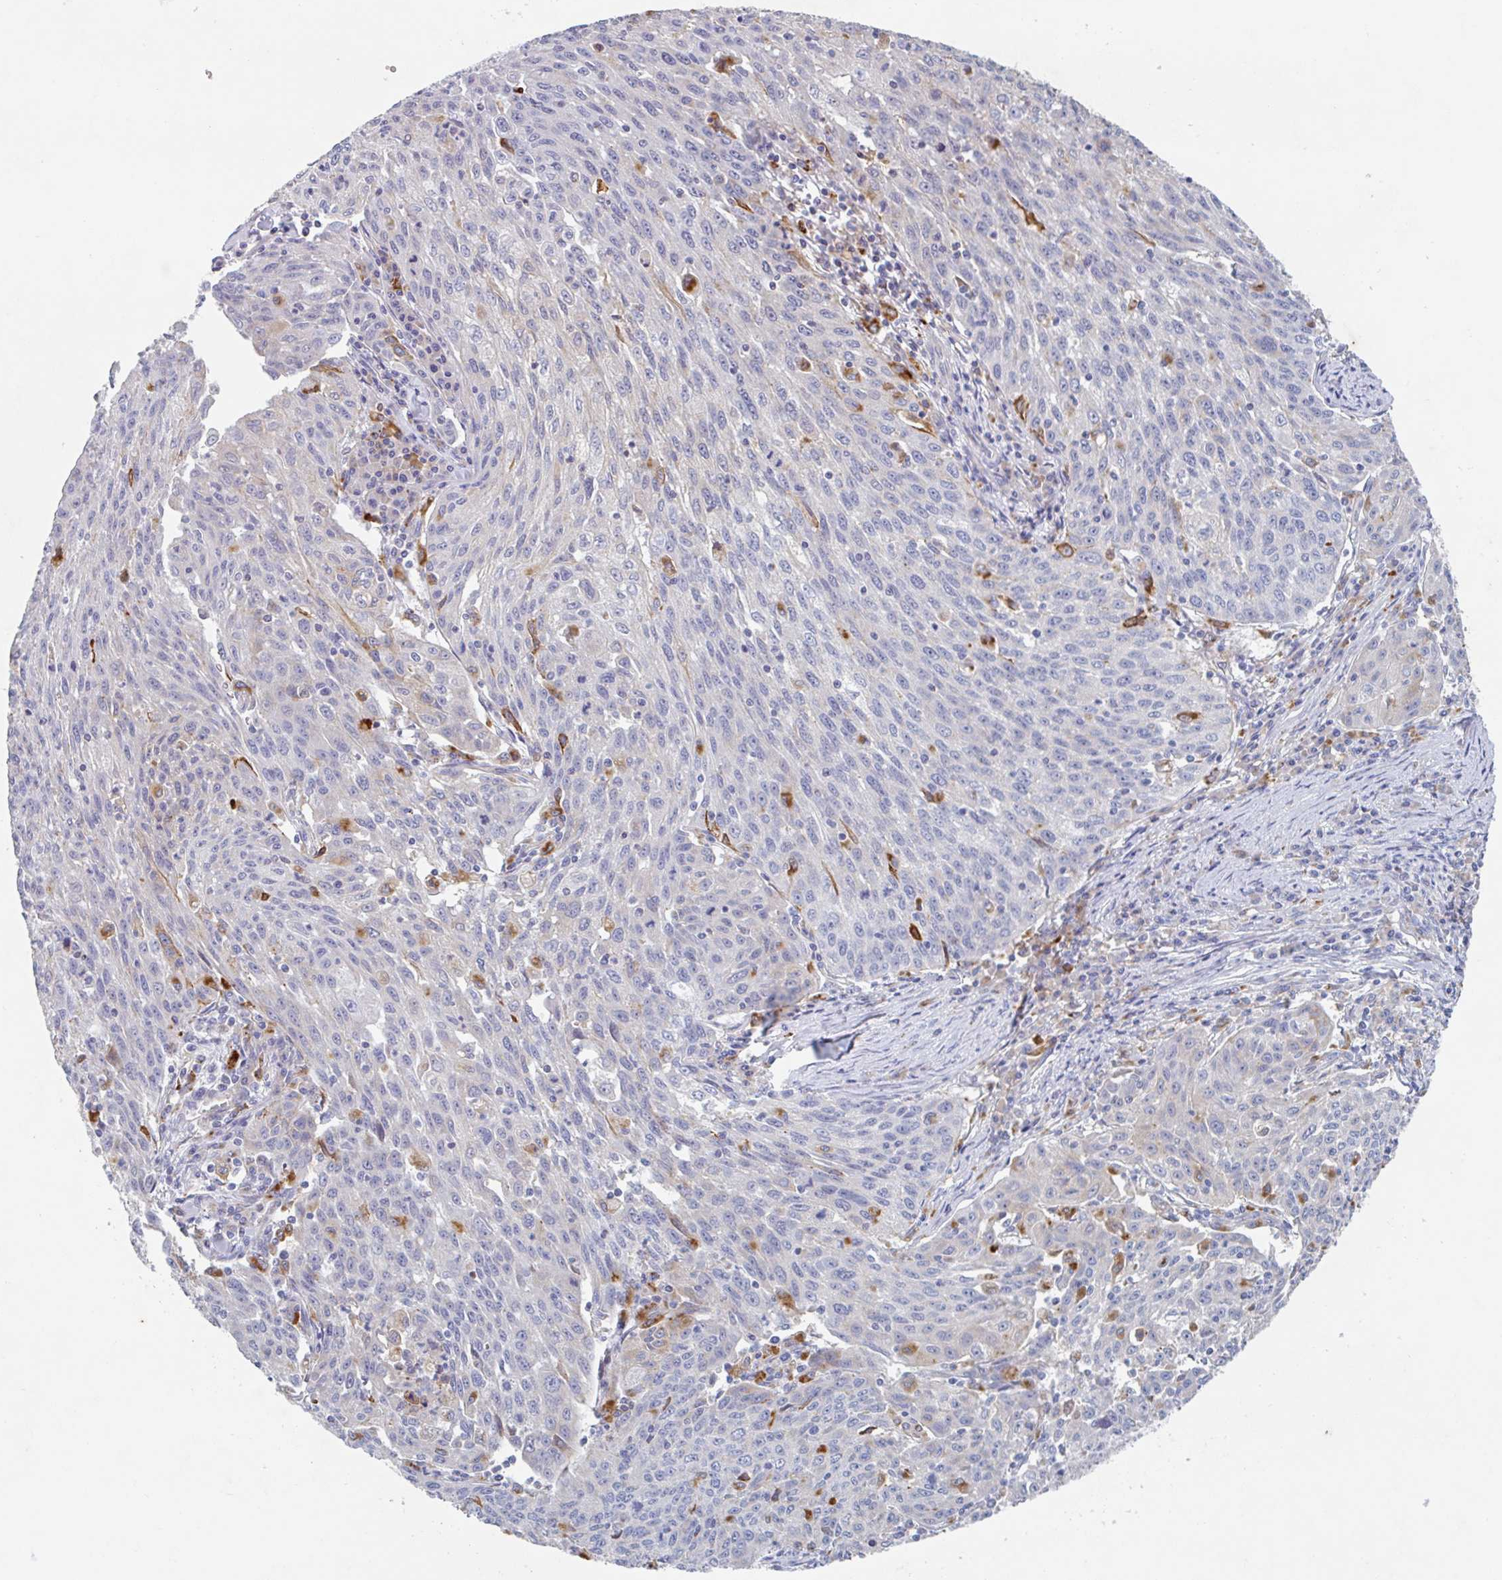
{"staining": {"intensity": "weak", "quantity": "<25%", "location": "cytoplasmic/membranous"}, "tissue": "lung cancer", "cell_type": "Tumor cells", "image_type": "cancer", "snomed": [{"axis": "morphology", "description": "Squamous cell carcinoma, NOS"}, {"axis": "morphology", "description": "Squamous cell carcinoma, metastatic, NOS"}, {"axis": "topography", "description": "Bronchus"}, {"axis": "topography", "description": "Lung"}], "caption": "Protein analysis of metastatic squamous cell carcinoma (lung) exhibits no significant expression in tumor cells.", "gene": "MANBA", "patient": {"sex": "male", "age": 62}}